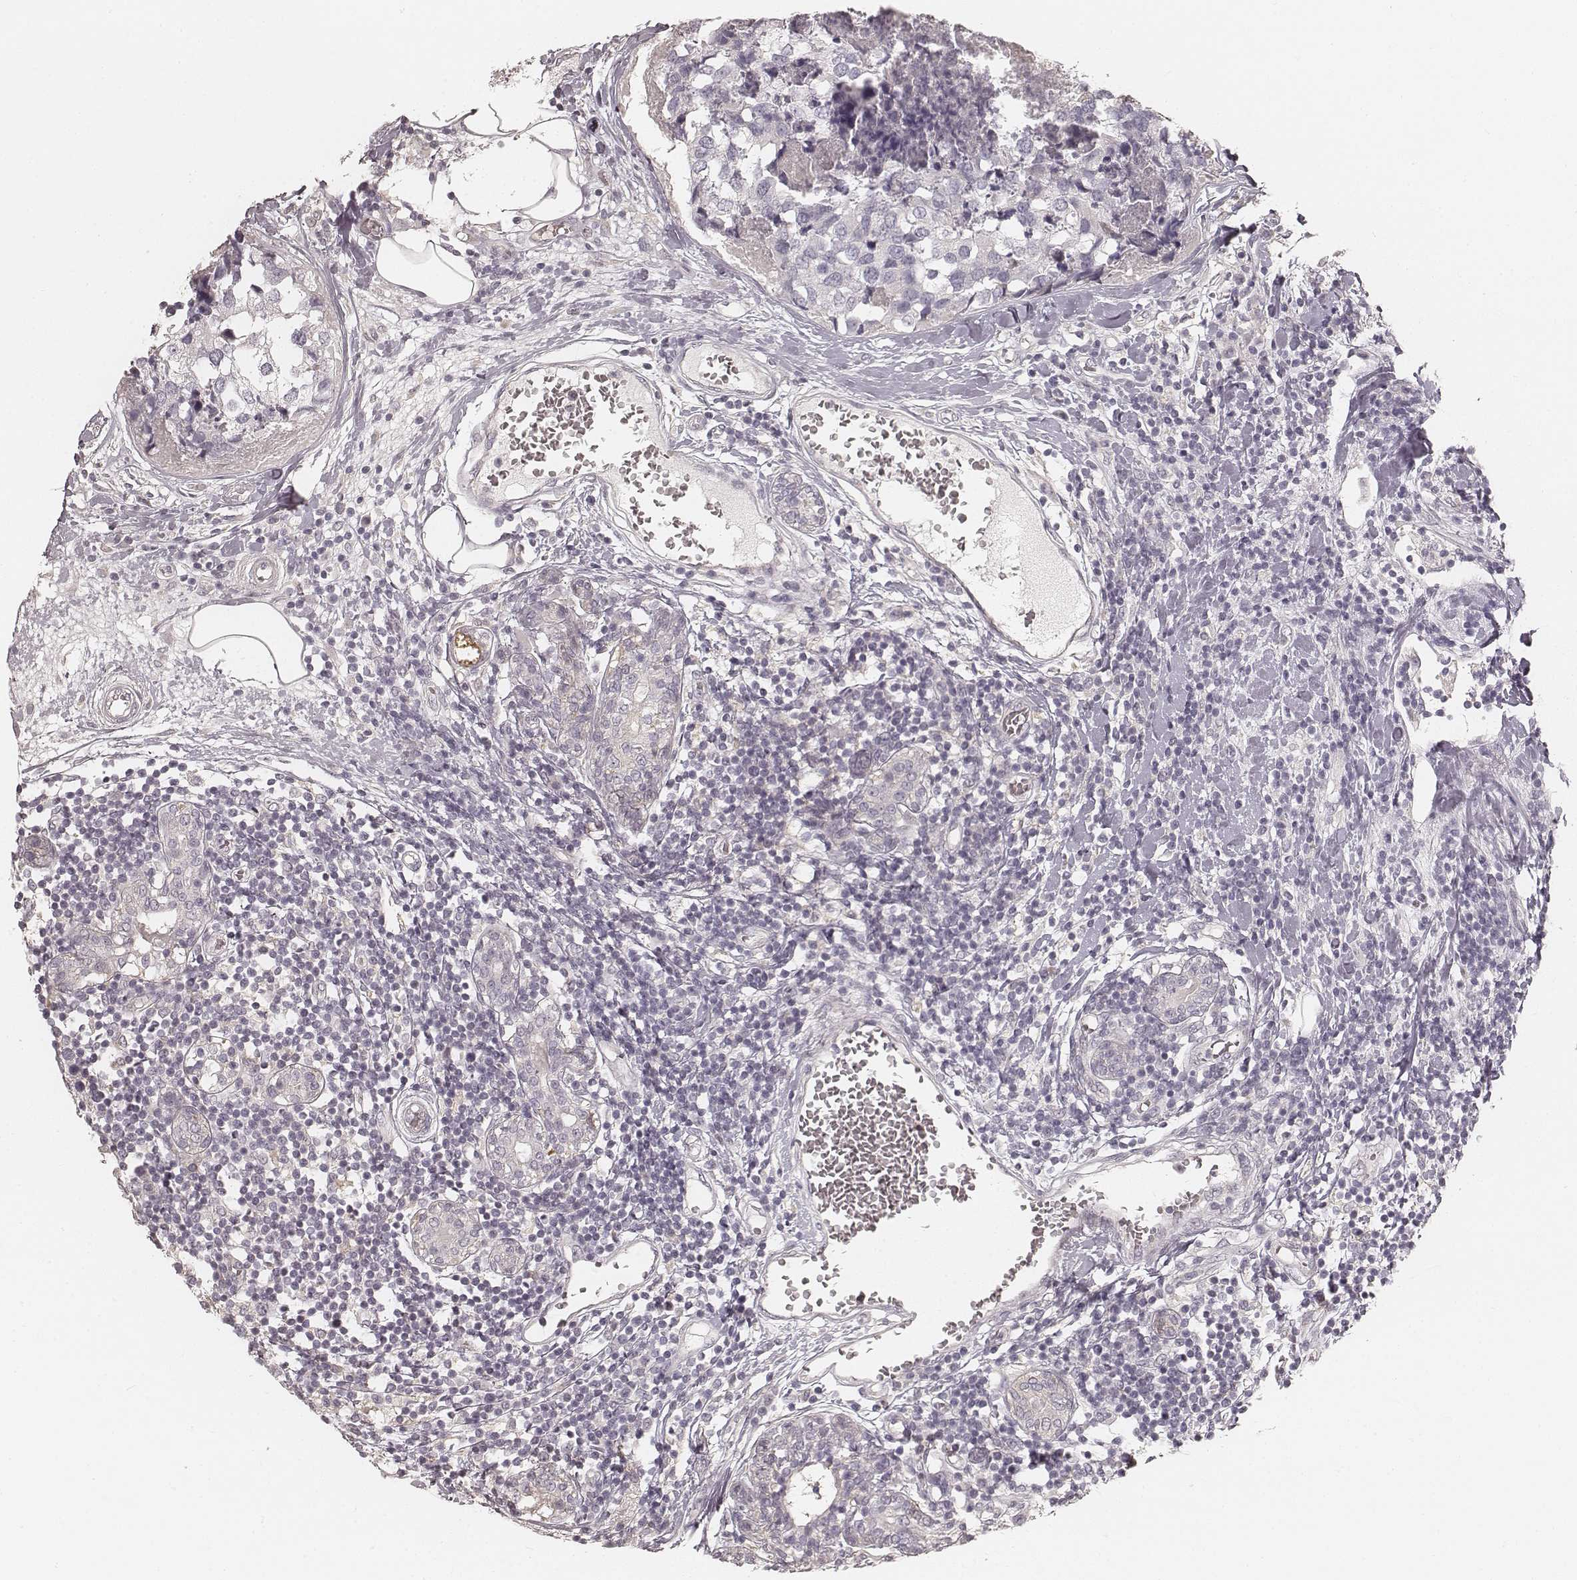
{"staining": {"intensity": "negative", "quantity": "none", "location": "none"}, "tissue": "breast cancer", "cell_type": "Tumor cells", "image_type": "cancer", "snomed": [{"axis": "morphology", "description": "Lobular carcinoma"}, {"axis": "topography", "description": "Breast"}], "caption": "Protein analysis of breast cancer (lobular carcinoma) shows no significant staining in tumor cells.", "gene": "FMNL2", "patient": {"sex": "female", "age": 59}}